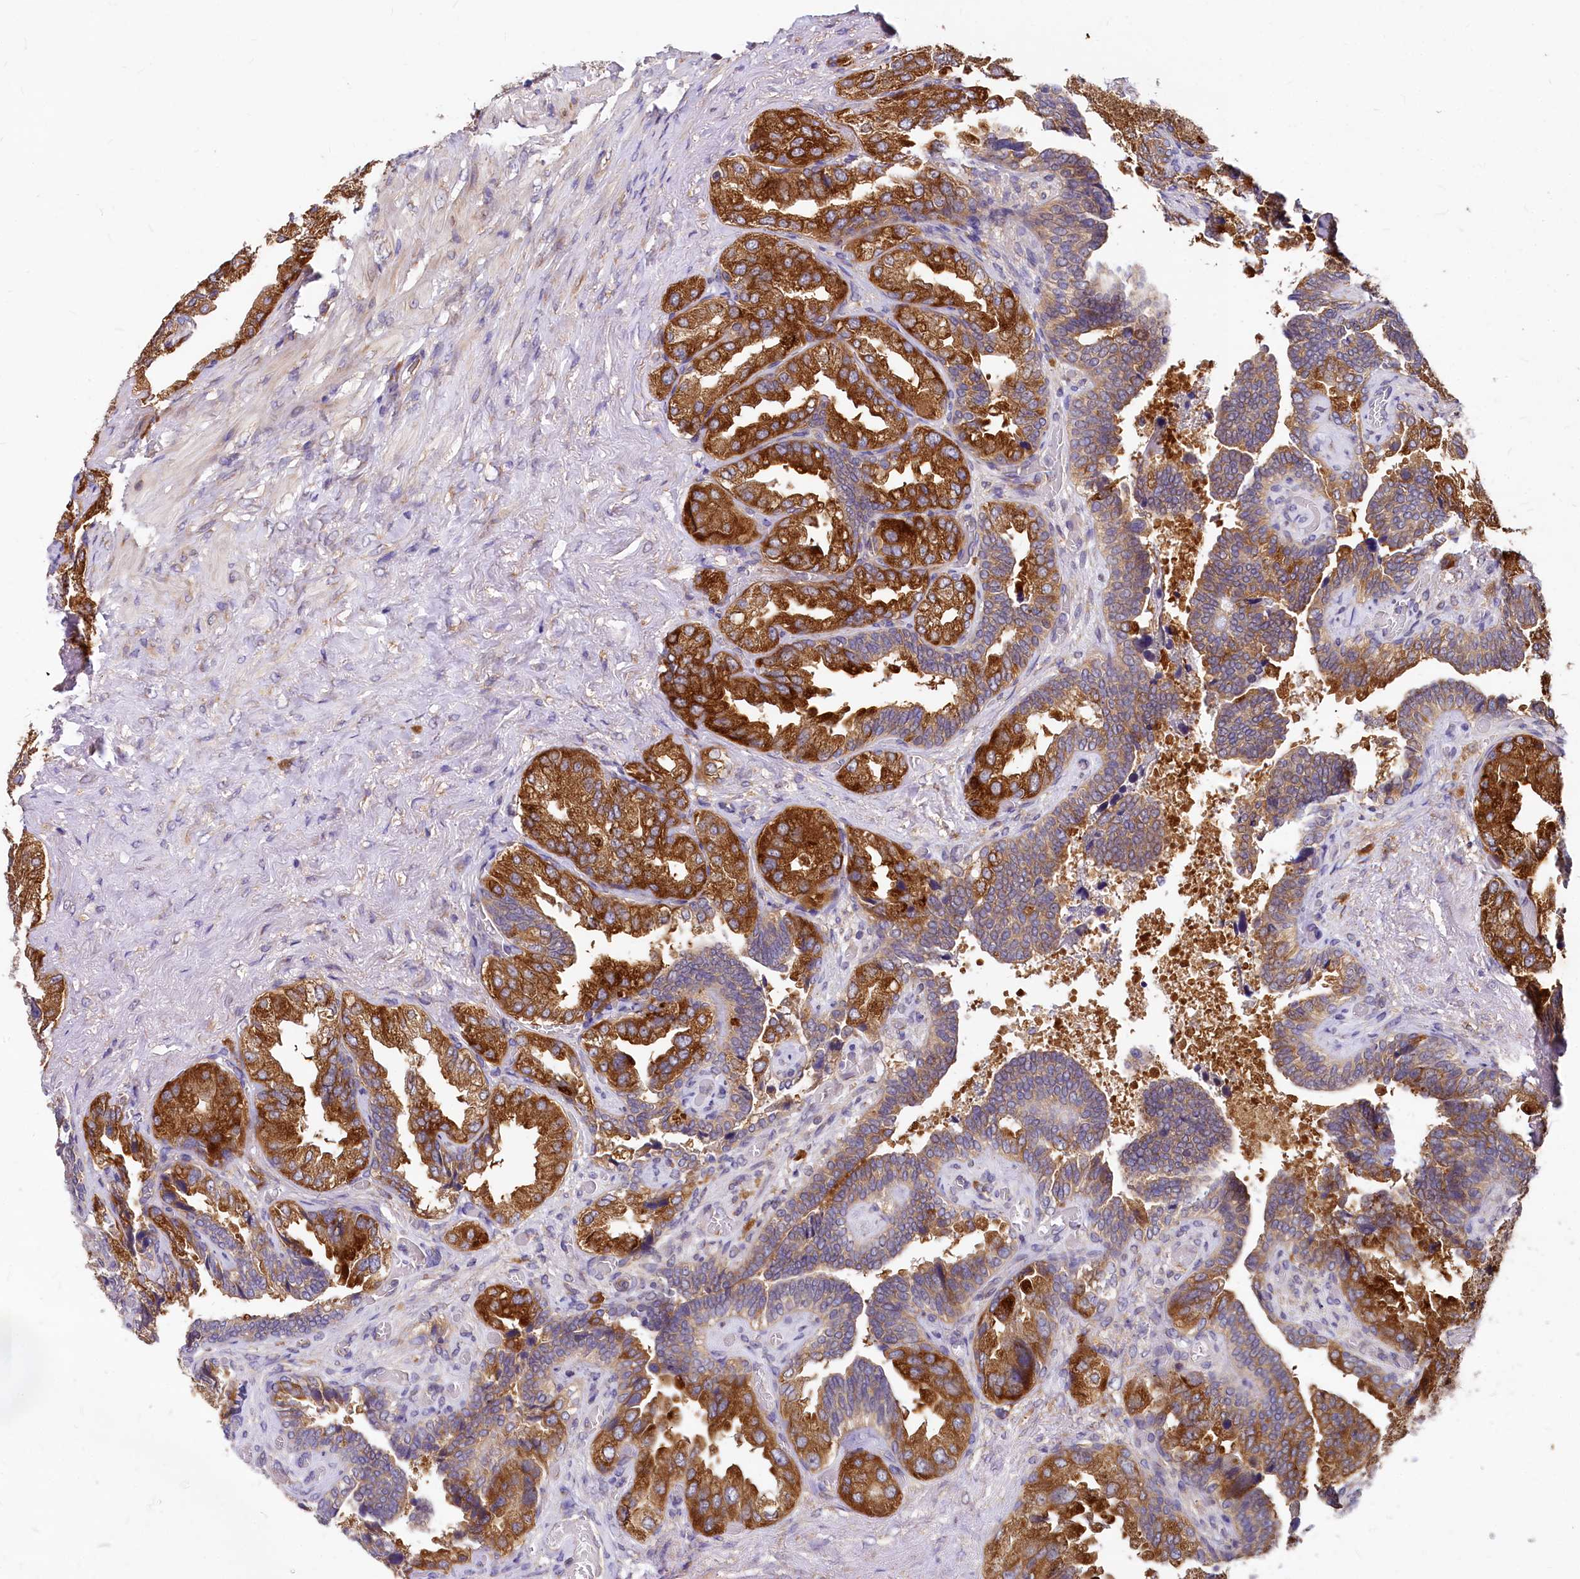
{"staining": {"intensity": "strong", "quantity": "25%-75%", "location": "cytoplasmic/membranous"}, "tissue": "seminal vesicle", "cell_type": "Glandular cells", "image_type": "normal", "snomed": [{"axis": "morphology", "description": "Normal tissue, NOS"}, {"axis": "topography", "description": "Seminal veicle"}, {"axis": "topography", "description": "Peripheral nerve tissue"}], "caption": "Immunohistochemistry histopathology image of normal seminal vesicle: seminal vesicle stained using IHC reveals high levels of strong protein expression localized specifically in the cytoplasmic/membranous of glandular cells, appearing as a cytoplasmic/membranous brown color.", "gene": "EIF2B2", "patient": {"sex": "male", "age": 63}}